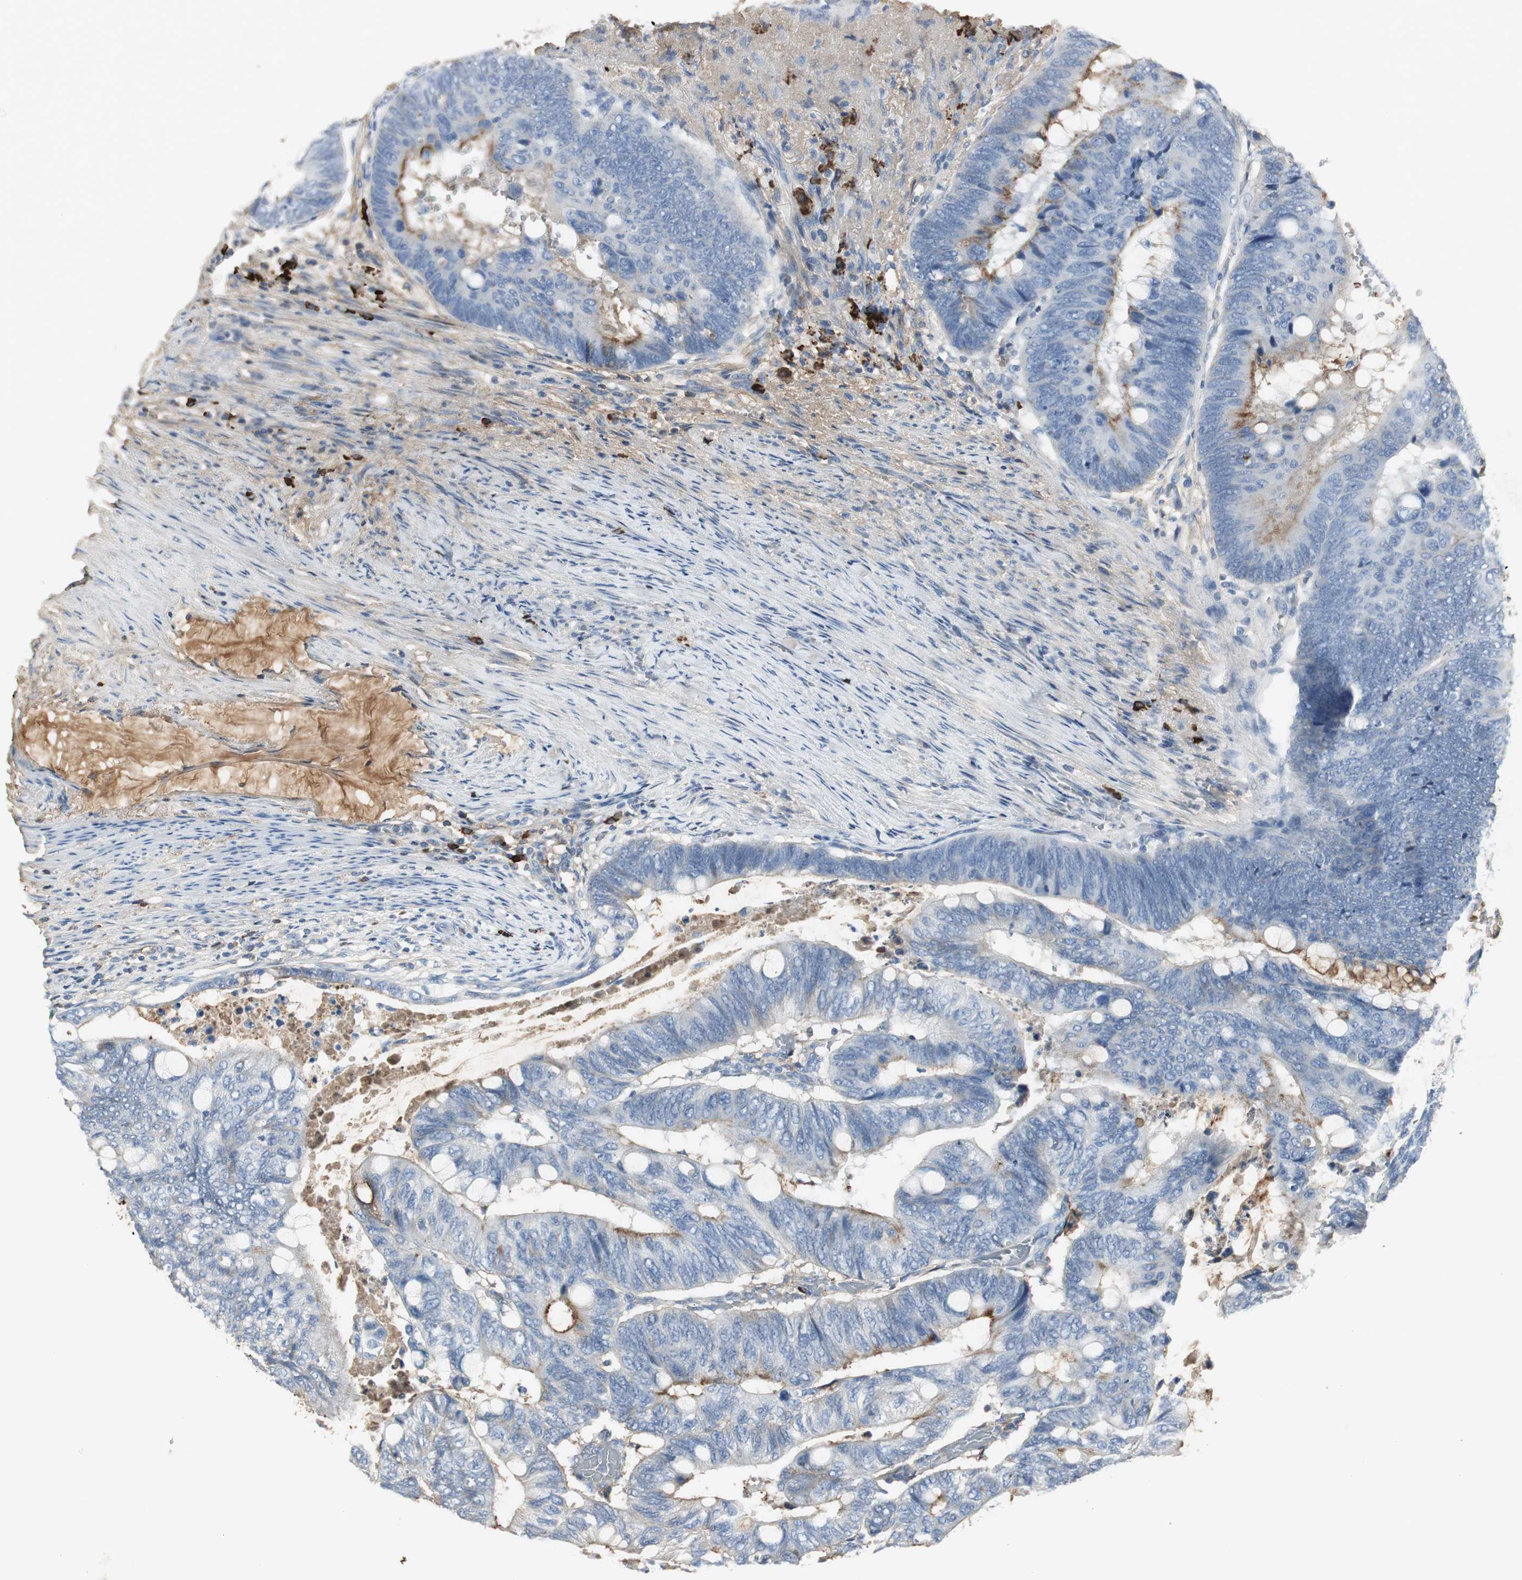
{"staining": {"intensity": "negative", "quantity": "none", "location": "none"}, "tissue": "colorectal cancer", "cell_type": "Tumor cells", "image_type": "cancer", "snomed": [{"axis": "morphology", "description": "Normal tissue, NOS"}, {"axis": "morphology", "description": "Adenocarcinoma, NOS"}, {"axis": "topography", "description": "Rectum"}, {"axis": "topography", "description": "Peripheral nerve tissue"}], "caption": "DAB (3,3'-diaminobenzidine) immunohistochemical staining of colorectal adenocarcinoma shows no significant positivity in tumor cells.", "gene": "IGHA1", "patient": {"sex": "male", "age": 92}}